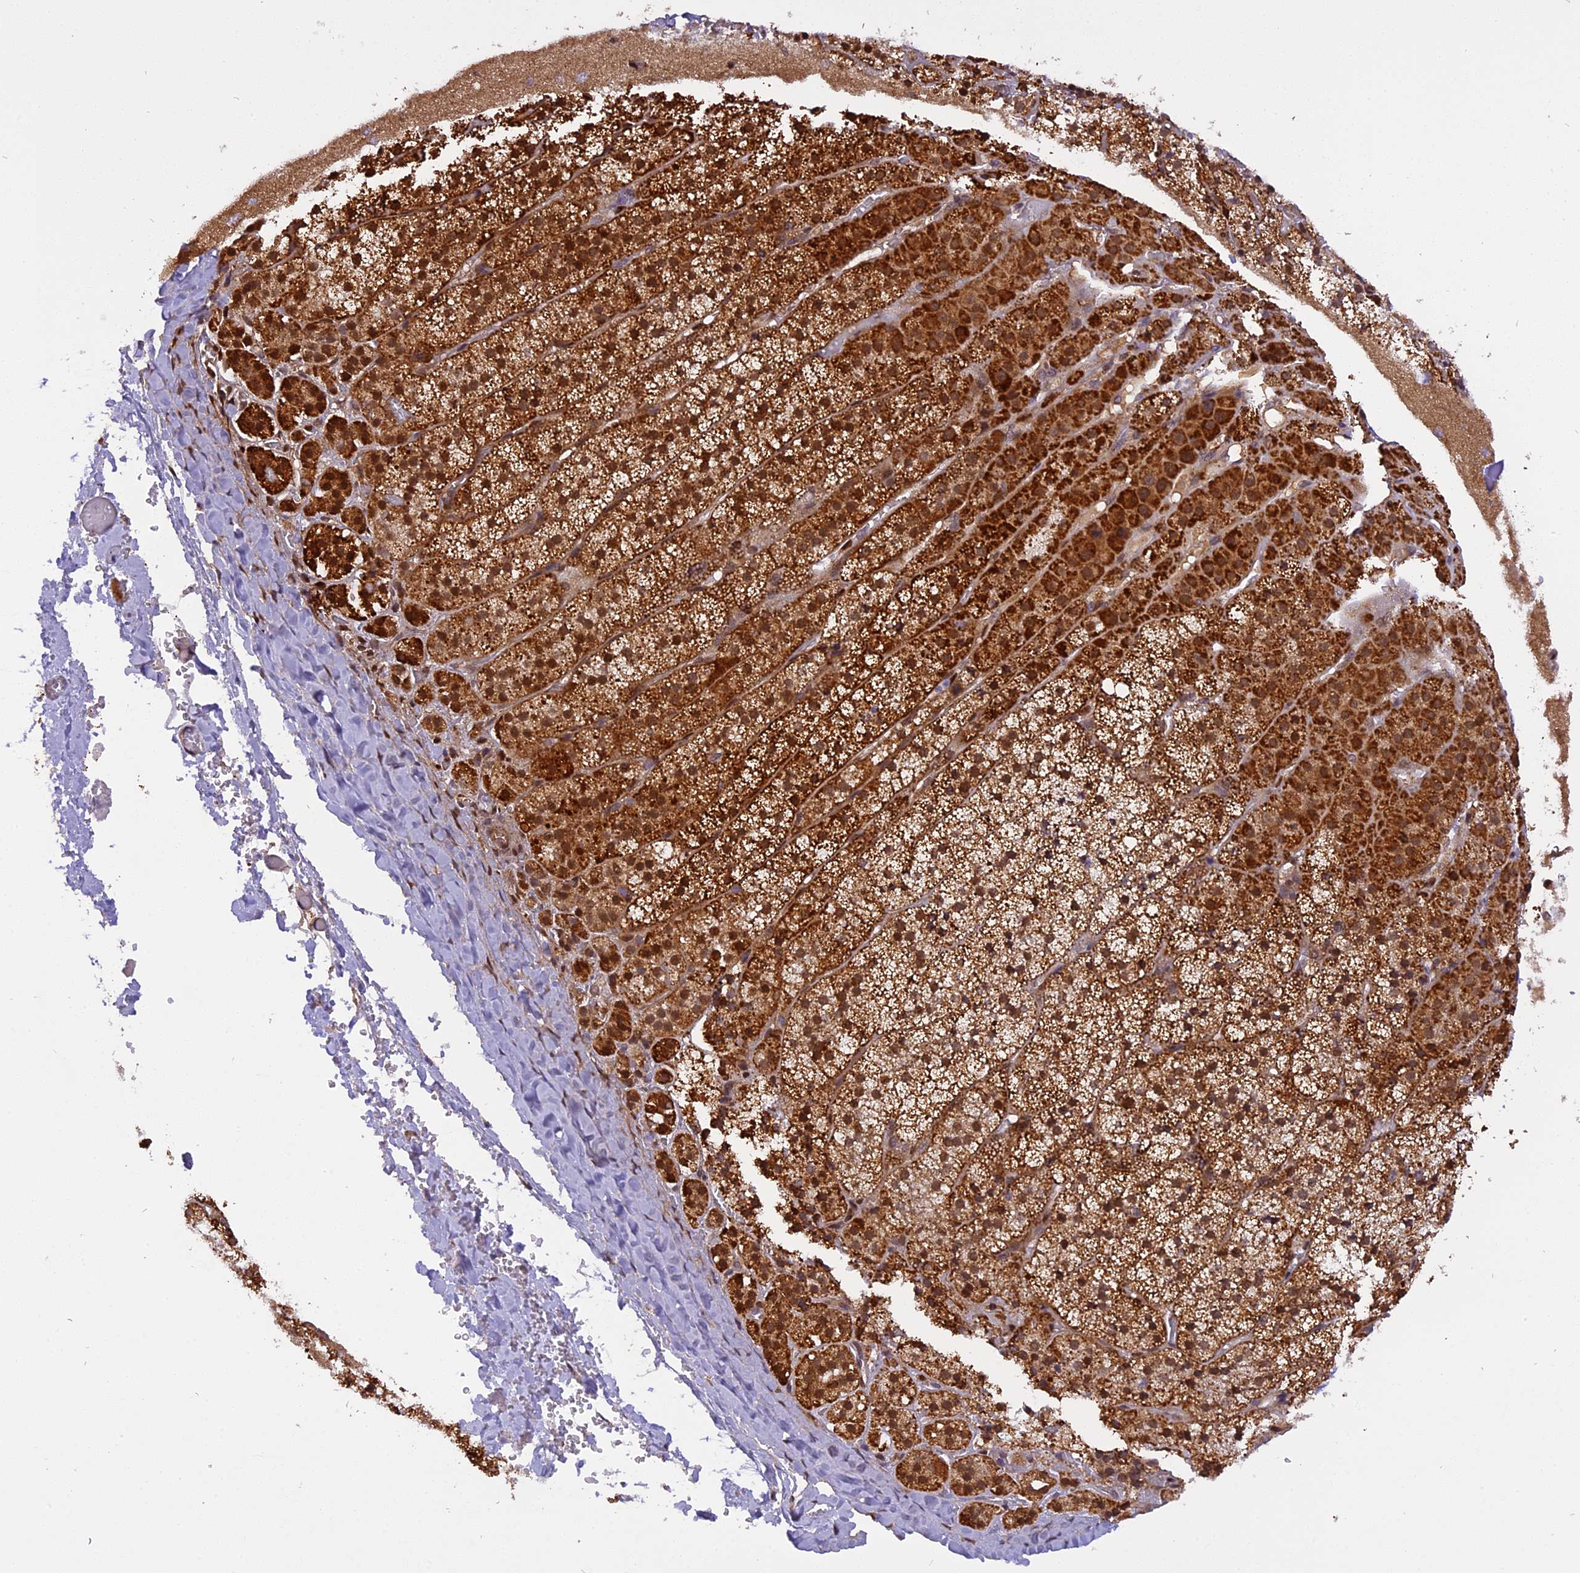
{"staining": {"intensity": "strong", "quantity": "25%-75%", "location": "cytoplasmic/membranous,nuclear"}, "tissue": "adrenal gland", "cell_type": "Glandular cells", "image_type": "normal", "snomed": [{"axis": "morphology", "description": "Normal tissue, NOS"}, {"axis": "topography", "description": "Adrenal gland"}], "caption": "The image displays staining of unremarkable adrenal gland, revealing strong cytoplasmic/membranous,nuclear protein staining (brown color) within glandular cells. (brown staining indicates protein expression, while blue staining denotes nuclei).", "gene": "MICALL1", "patient": {"sex": "female", "age": 44}}